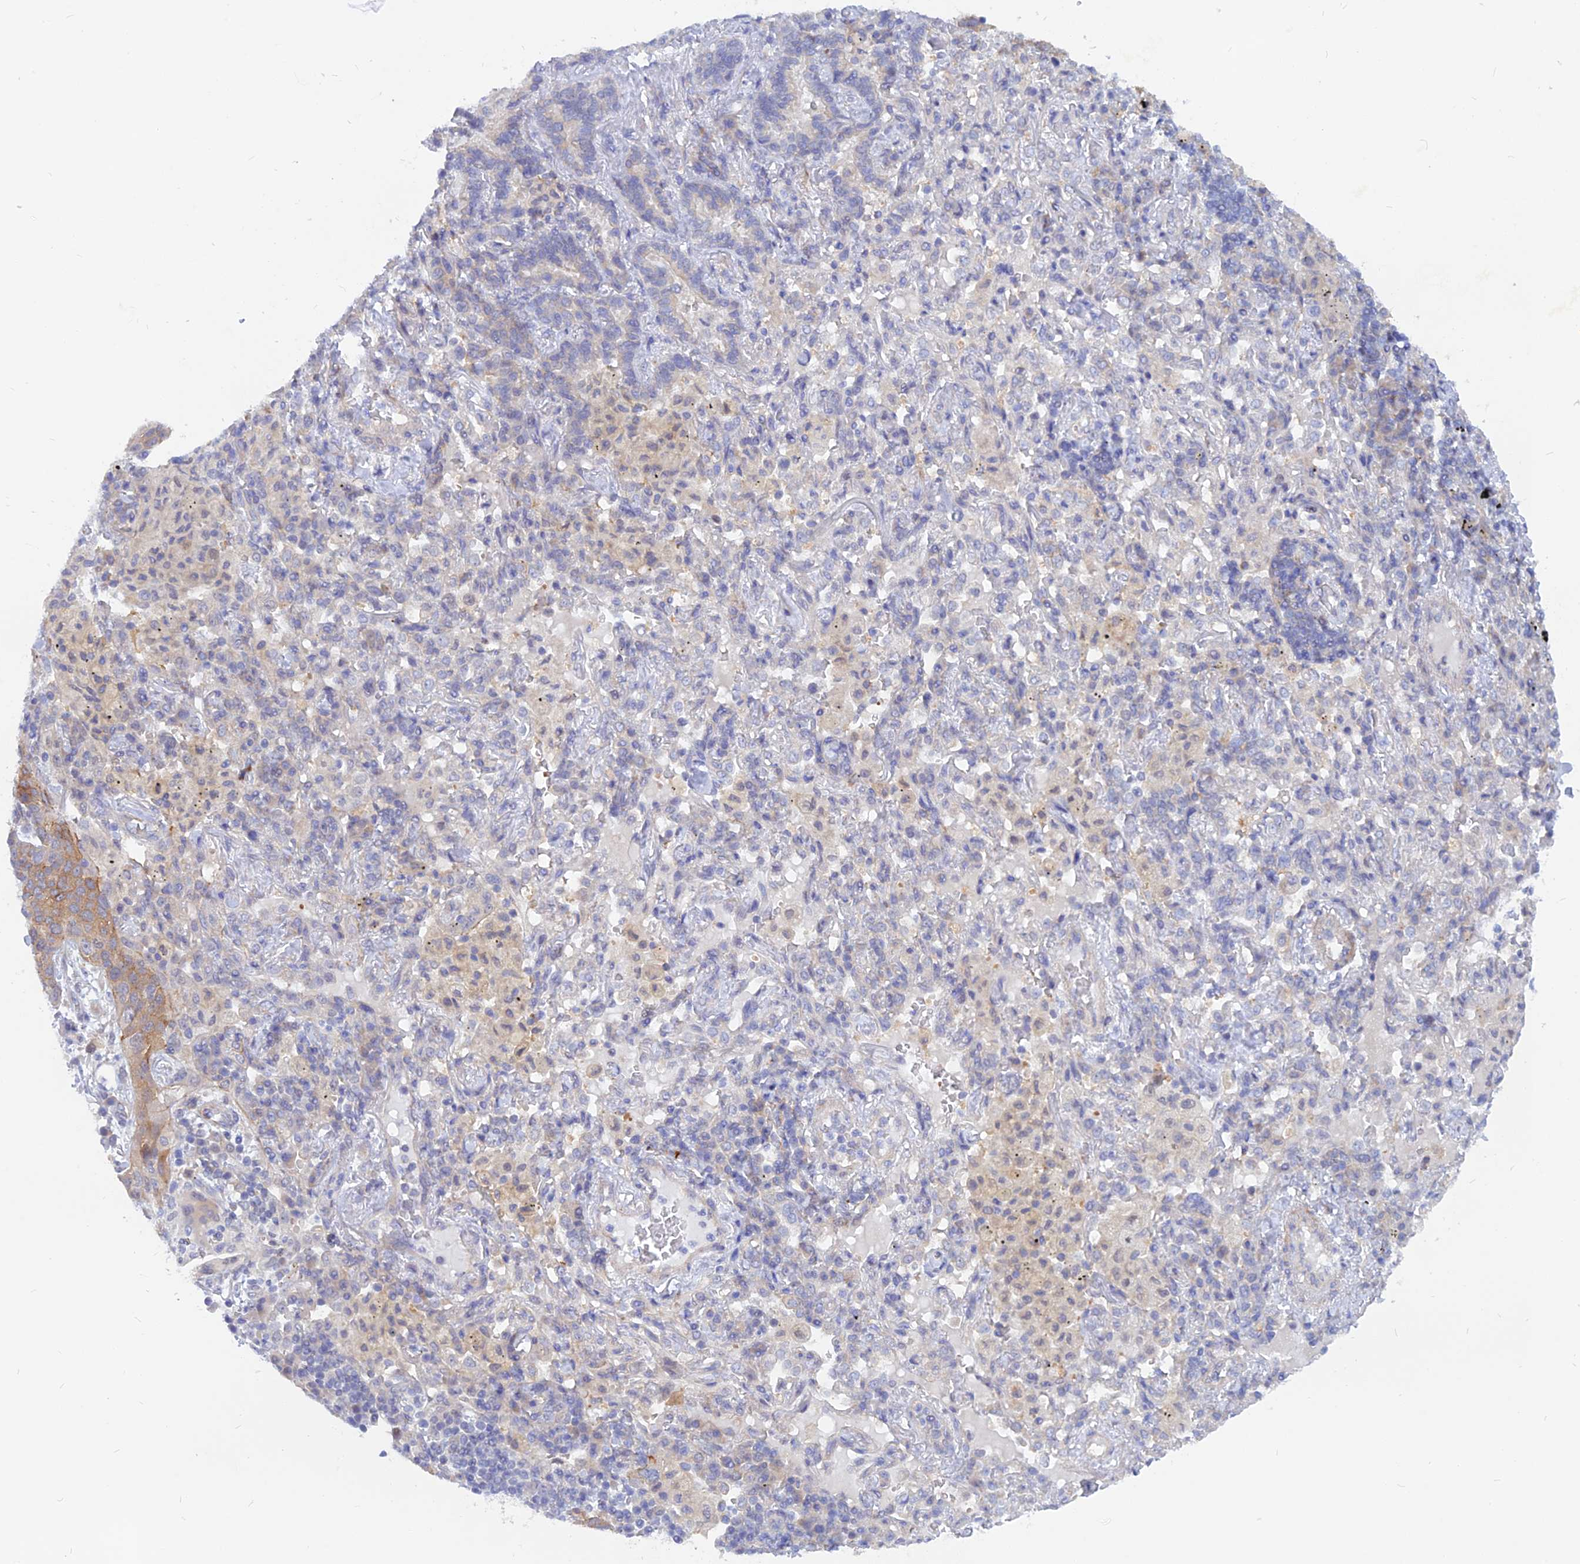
{"staining": {"intensity": "moderate", "quantity": "<25%", "location": "cytoplasmic/membranous"}, "tissue": "lung cancer", "cell_type": "Tumor cells", "image_type": "cancer", "snomed": [{"axis": "morphology", "description": "Squamous cell carcinoma, NOS"}, {"axis": "topography", "description": "Lung"}], "caption": "Approximately <25% of tumor cells in lung squamous cell carcinoma display moderate cytoplasmic/membranous protein staining as visualized by brown immunohistochemical staining.", "gene": "DNAJC16", "patient": {"sex": "female", "age": 70}}